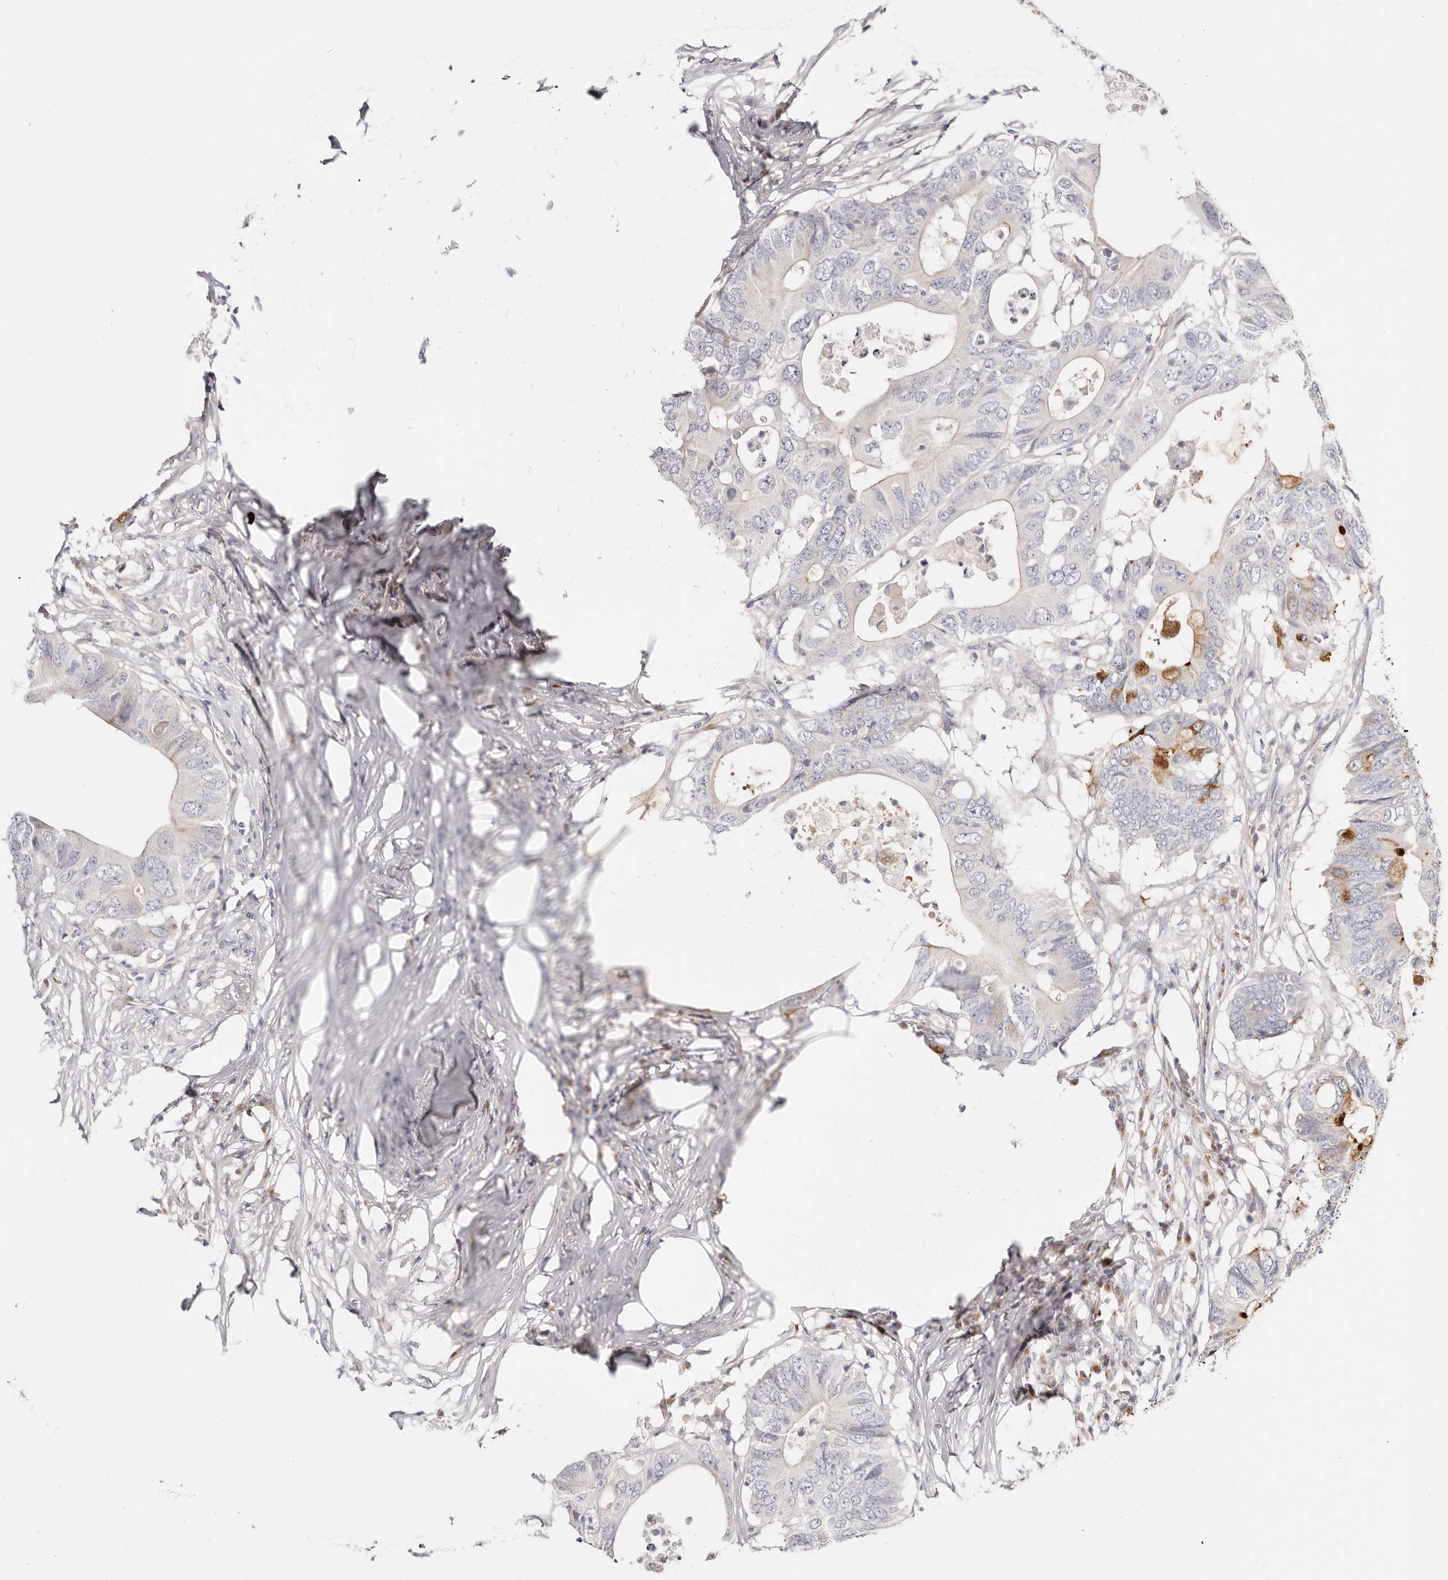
{"staining": {"intensity": "strong", "quantity": "<25%", "location": "cytoplasmic/membranous"}, "tissue": "colorectal cancer", "cell_type": "Tumor cells", "image_type": "cancer", "snomed": [{"axis": "morphology", "description": "Adenocarcinoma, NOS"}, {"axis": "topography", "description": "Colon"}], "caption": "An immunohistochemistry (IHC) micrograph of neoplastic tissue is shown. Protein staining in brown labels strong cytoplasmic/membranous positivity in colorectal cancer within tumor cells.", "gene": "DNASE1", "patient": {"sex": "male", "age": 71}}